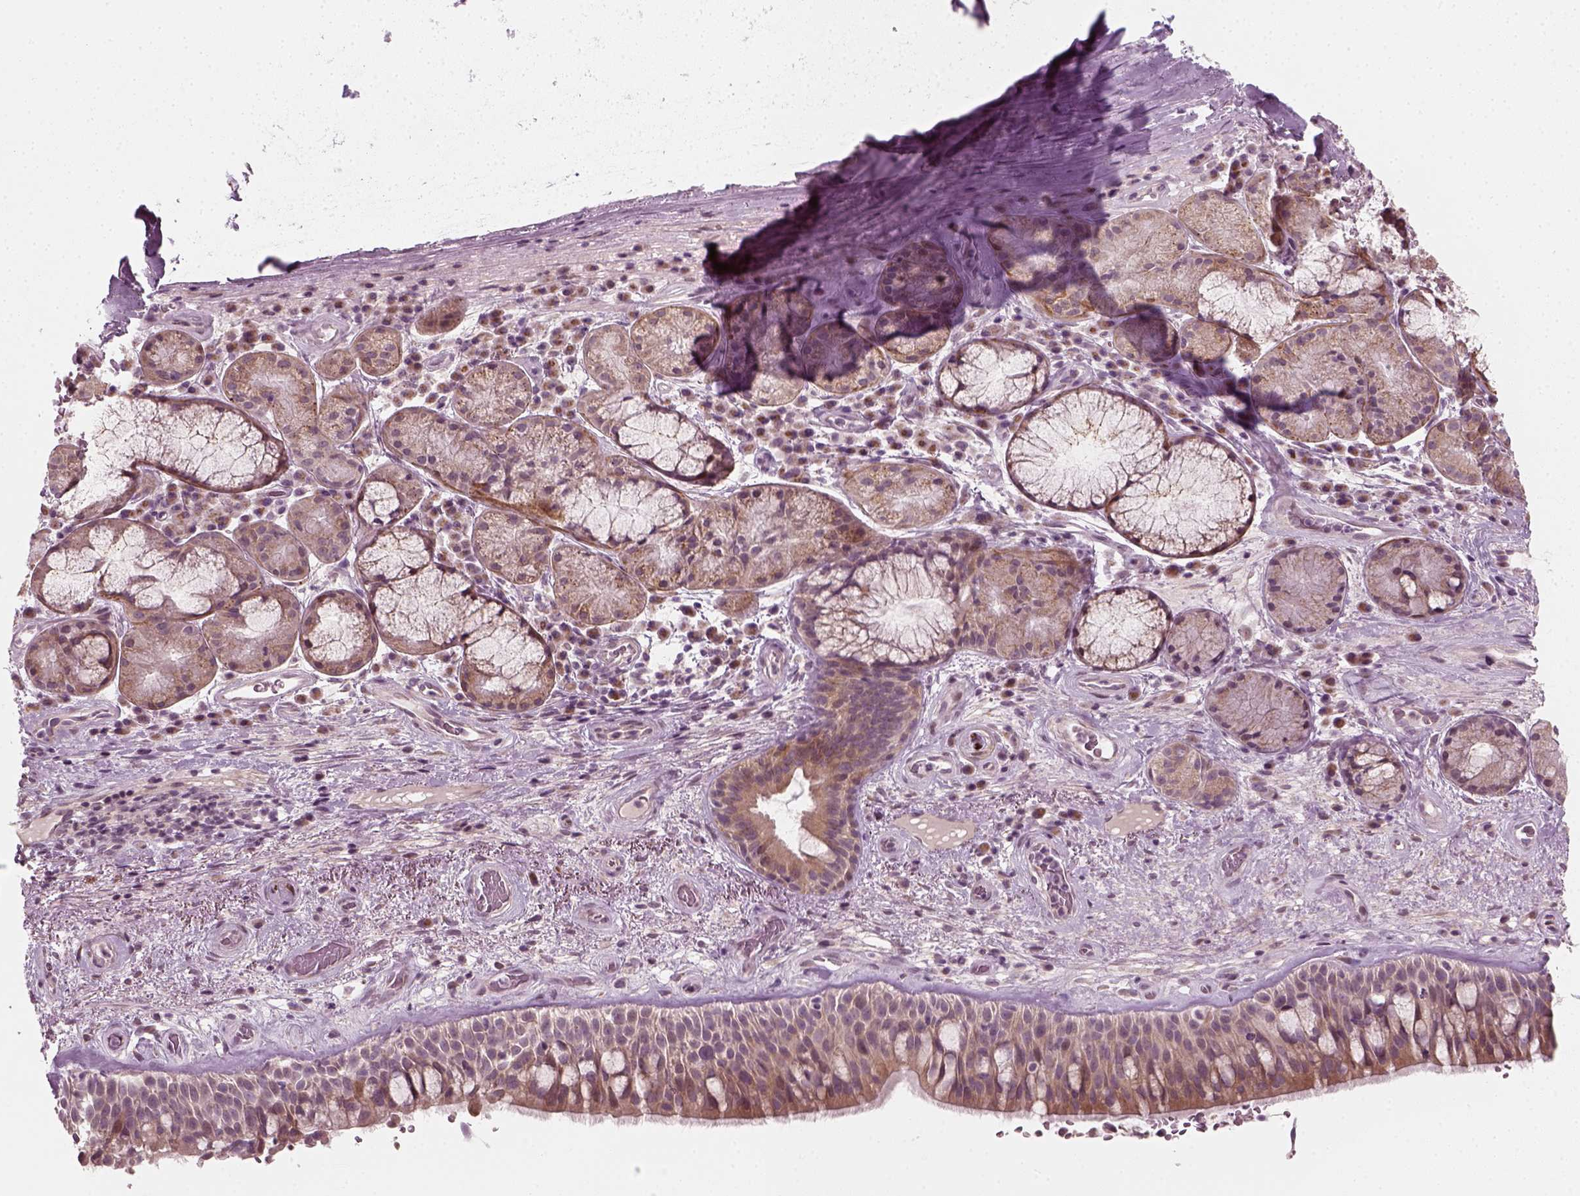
{"staining": {"intensity": "weak", "quantity": "25%-75%", "location": "cytoplasmic/membranous"}, "tissue": "bronchus", "cell_type": "Respiratory epithelial cells", "image_type": "normal", "snomed": [{"axis": "morphology", "description": "Normal tissue, NOS"}, {"axis": "topography", "description": "Bronchus"}], "caption": "This micrograph demonstrates unremarkable bronchus stained with immunohistochemistry (IHC) to label a protein in brown. The cytoplasmic/membranous of respiratory epithelial cells show weak positivity for the protein. Nuclei are counter-stained blue.", "gene": "MLIP", "patient": {"sex": "male", "age": 48}}